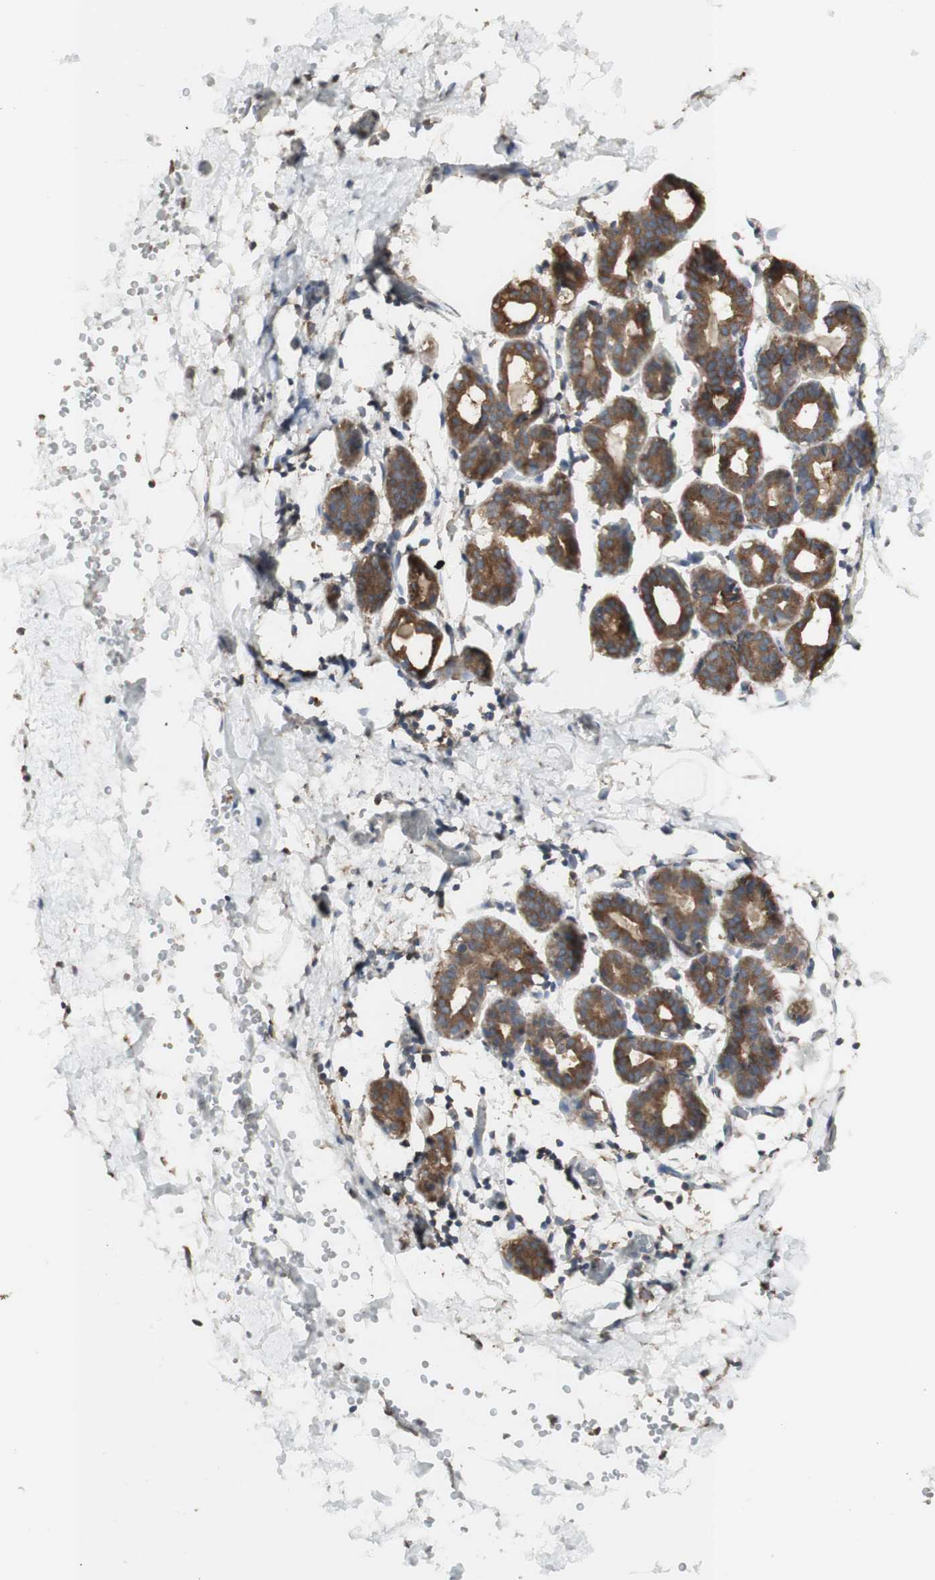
{"staining": {"intensity": "weak", "quantity": "<25%", "location": "cytoplasmic/membranous"}, "tissue": "breast", "cell_type": "Adipocytes", "image_type": "normal", "snomed": [{"axis": "morphology", "description": "Normal tissue, NOS"}, {"axis": "topography", "description": "Breast"}], "caption": "DAB (3,3'-diaminobenzidine) immunohistochemical staining of unremarkable human breast shows no significant staining in adipocytes. The staining is performed using DAB (3,3'-diaminobenzidine) brown chromogen with nuclei counter-stained in using hematoxylin.", "gene": "ATP6V1E1", "patient": {"sex": "female", "age": 27}}